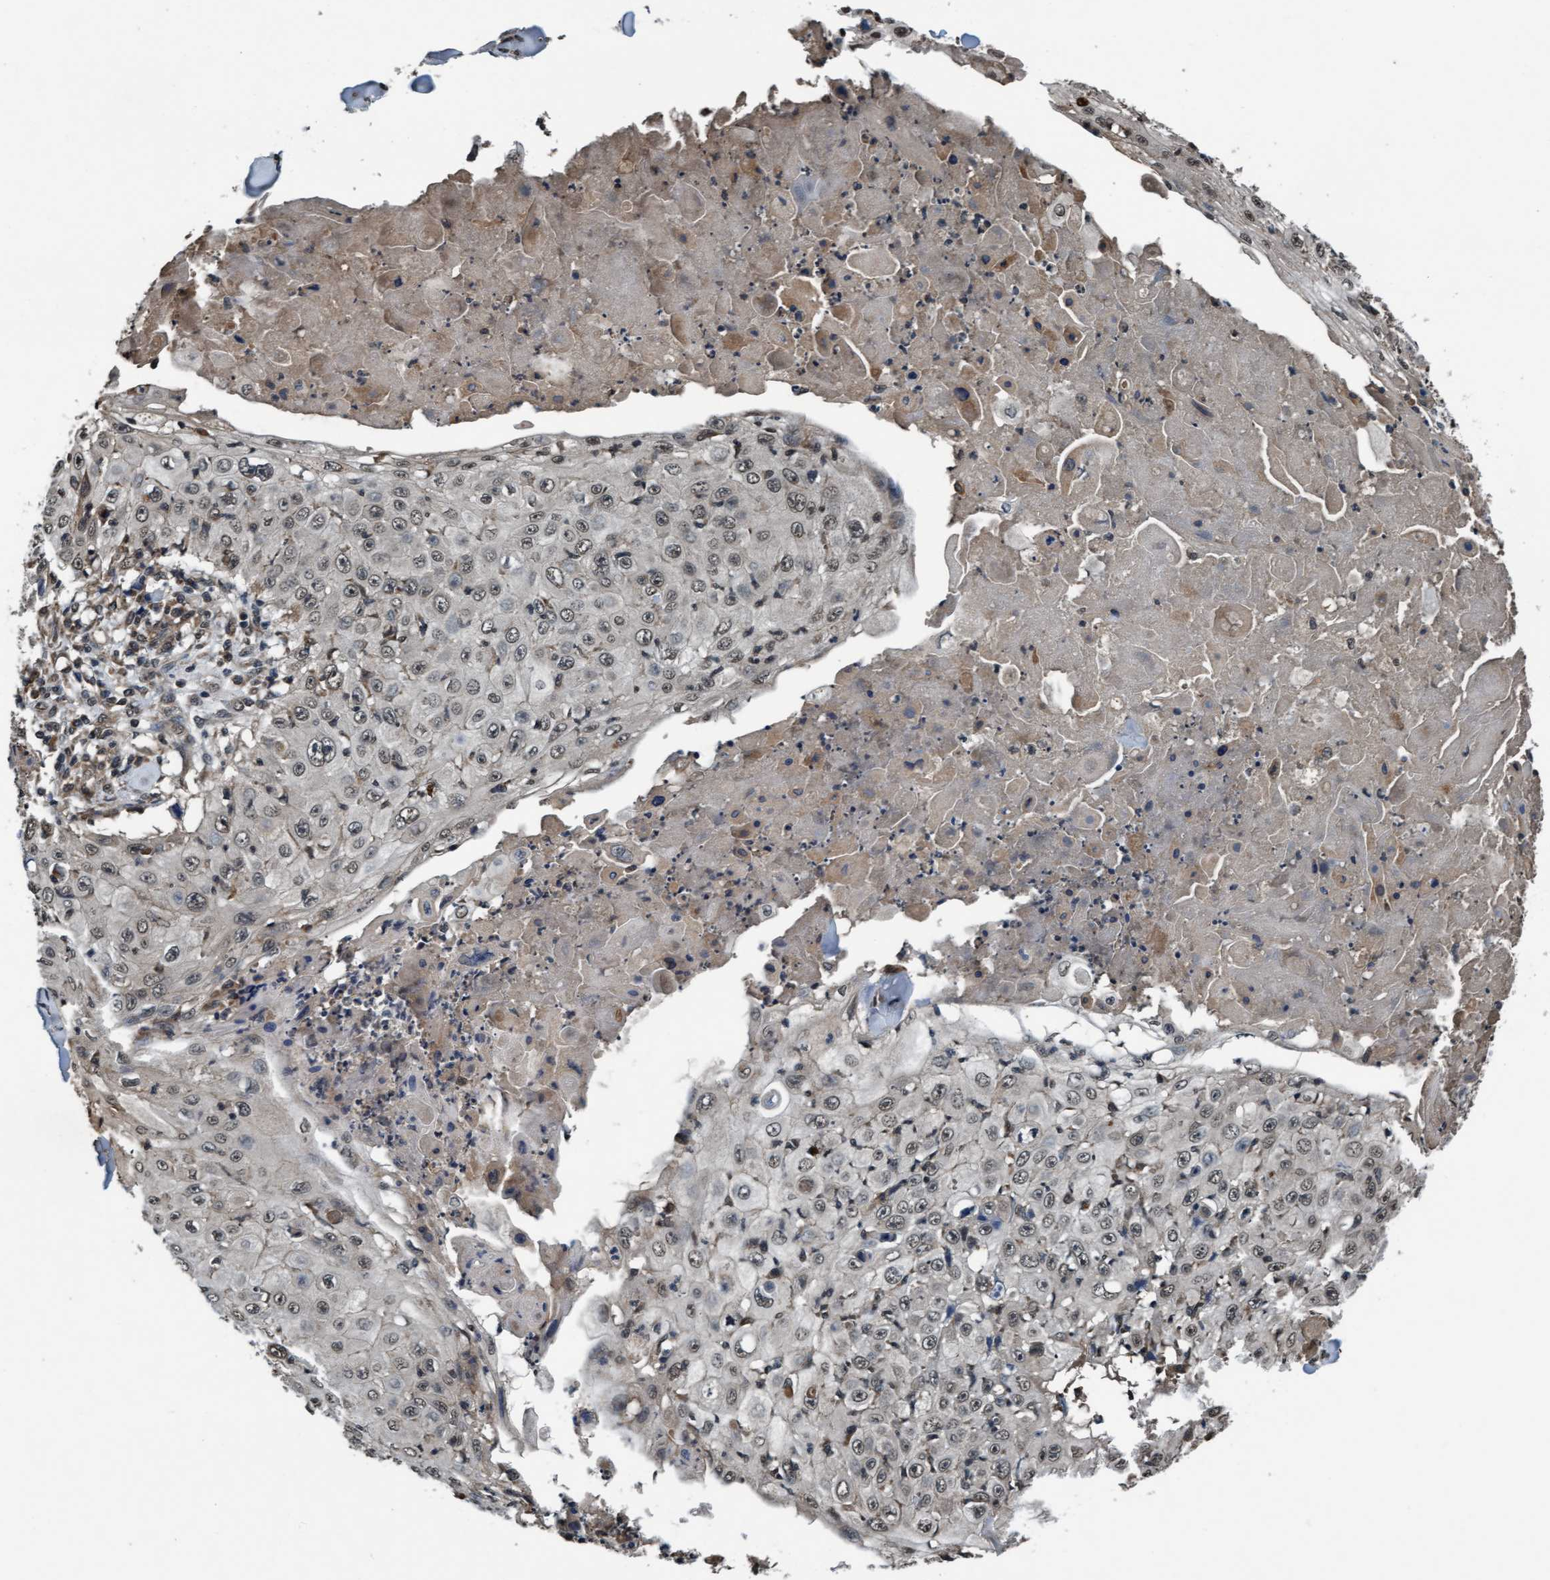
{"staining": {"intensity": "weak", "quantity": ">75%", "location": "nuclear"}, "tissue": "skin cancer", "cell_type": "Tumor cells", "image_type": "cancer", "snomed": [{"axis": "morphology", "description": "Squamous cell carcinoma, NOS"}, {"axis": "topography", "description": "Skin"}], "caption": "Protein positivity by immunohistochemistry (IHC) demonstrates weak nuclear positivity in about >75% of tumor cells in skin squamous cell carcinoma.", "gene": "WASF1", "patient": {"sex": "male", "age": 86}}